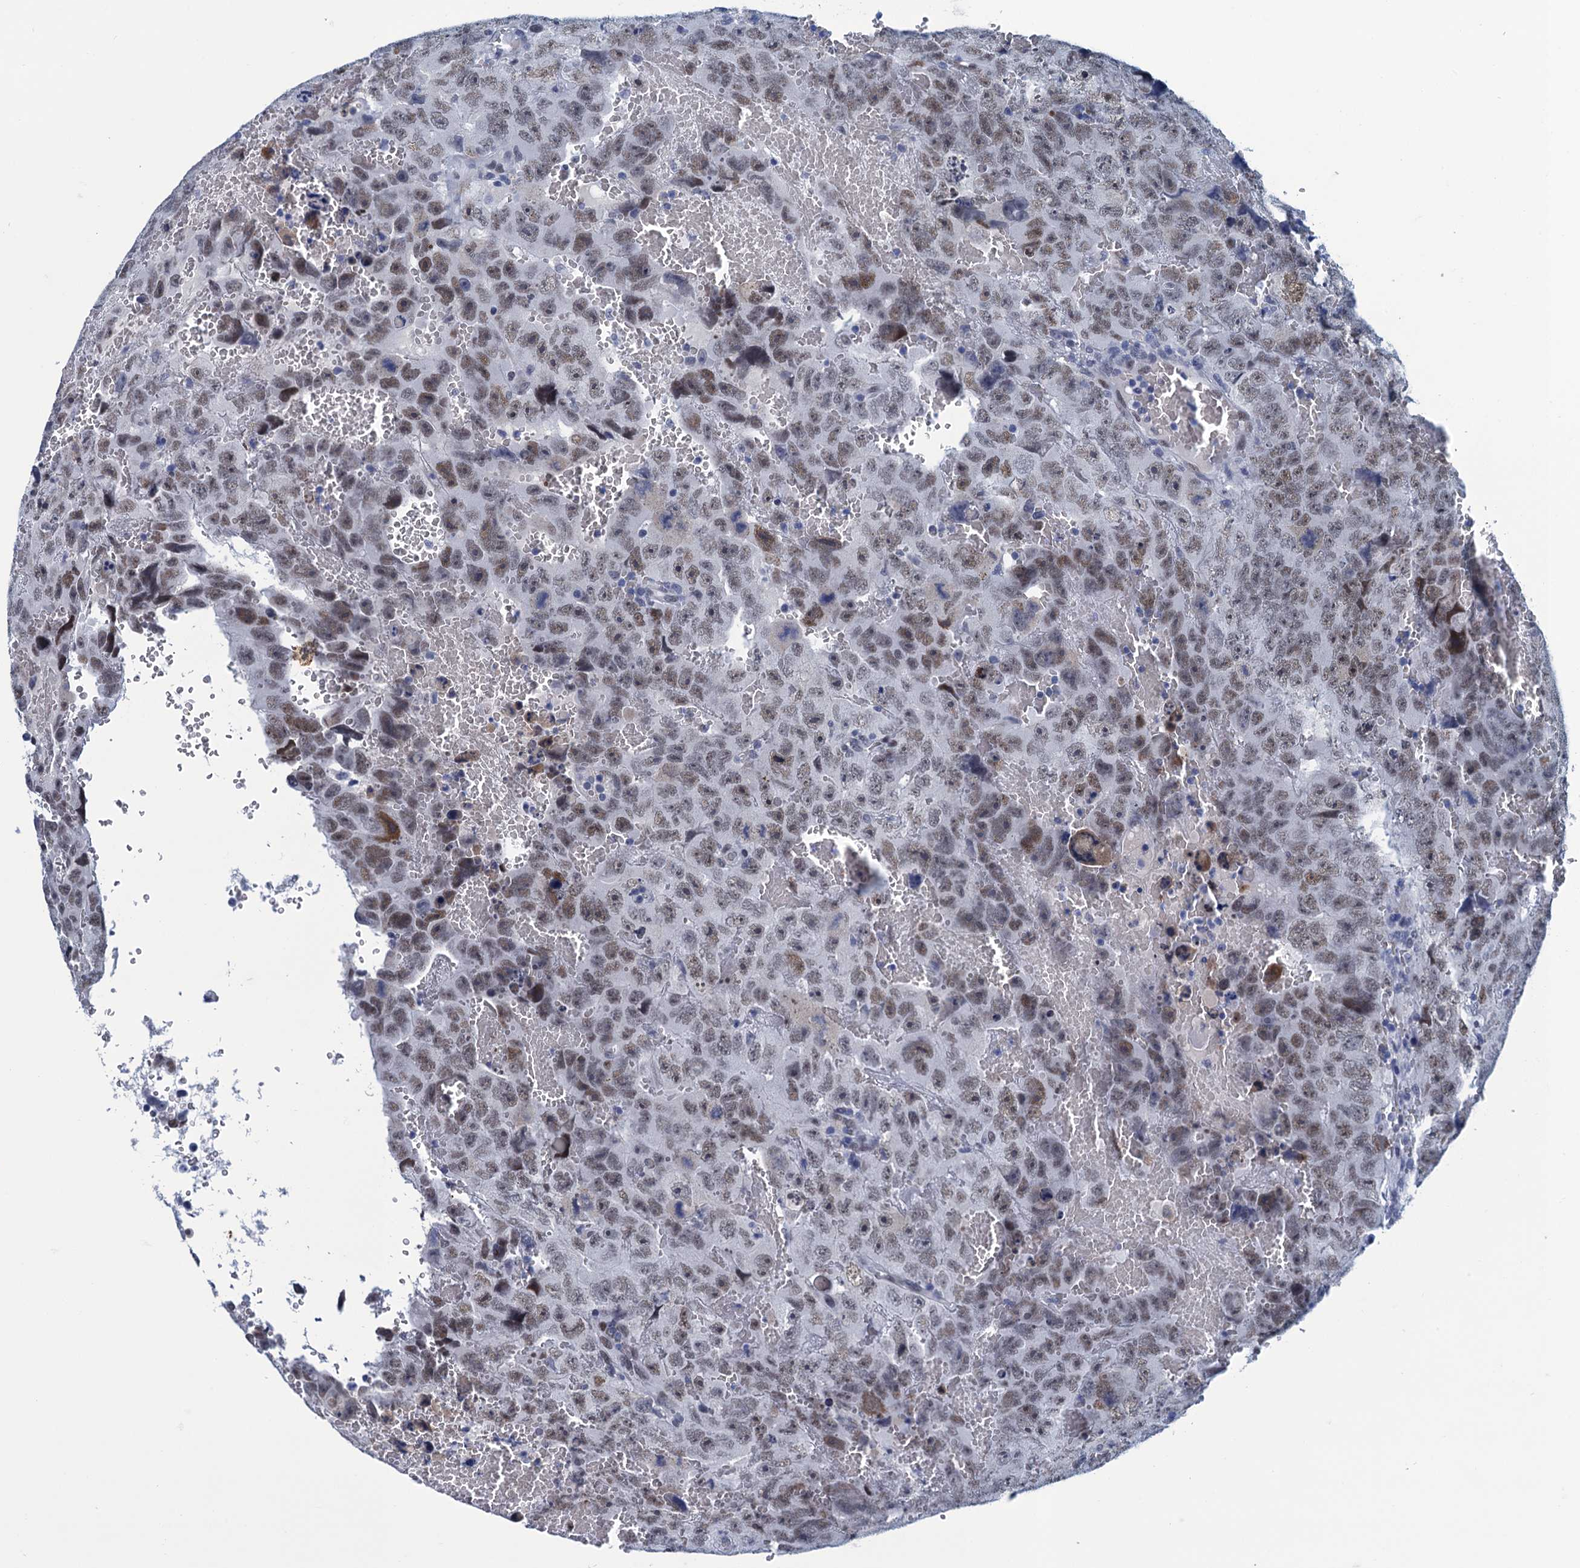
{"staining": {"intensity": "moderate", "quantity": "<25%", "location": "nuclear"}, "tissue": "testis cancer", "cell_type": "Tumor cells", "image_type": "cancer", "snomed": [{"axis": "morphology", "description": "Carcinoma, Embryonal, NOS"}, {"axis": "topography", "description": "Testis"}], "caption": "Immunohistochemical staining of human testis embryonal carcinoma demonstrates low levels of moderate nuclear positivity in about <25% of tumor cells.", "gene": "GINS3", "patient": {"sex": "male", "age": 45}}